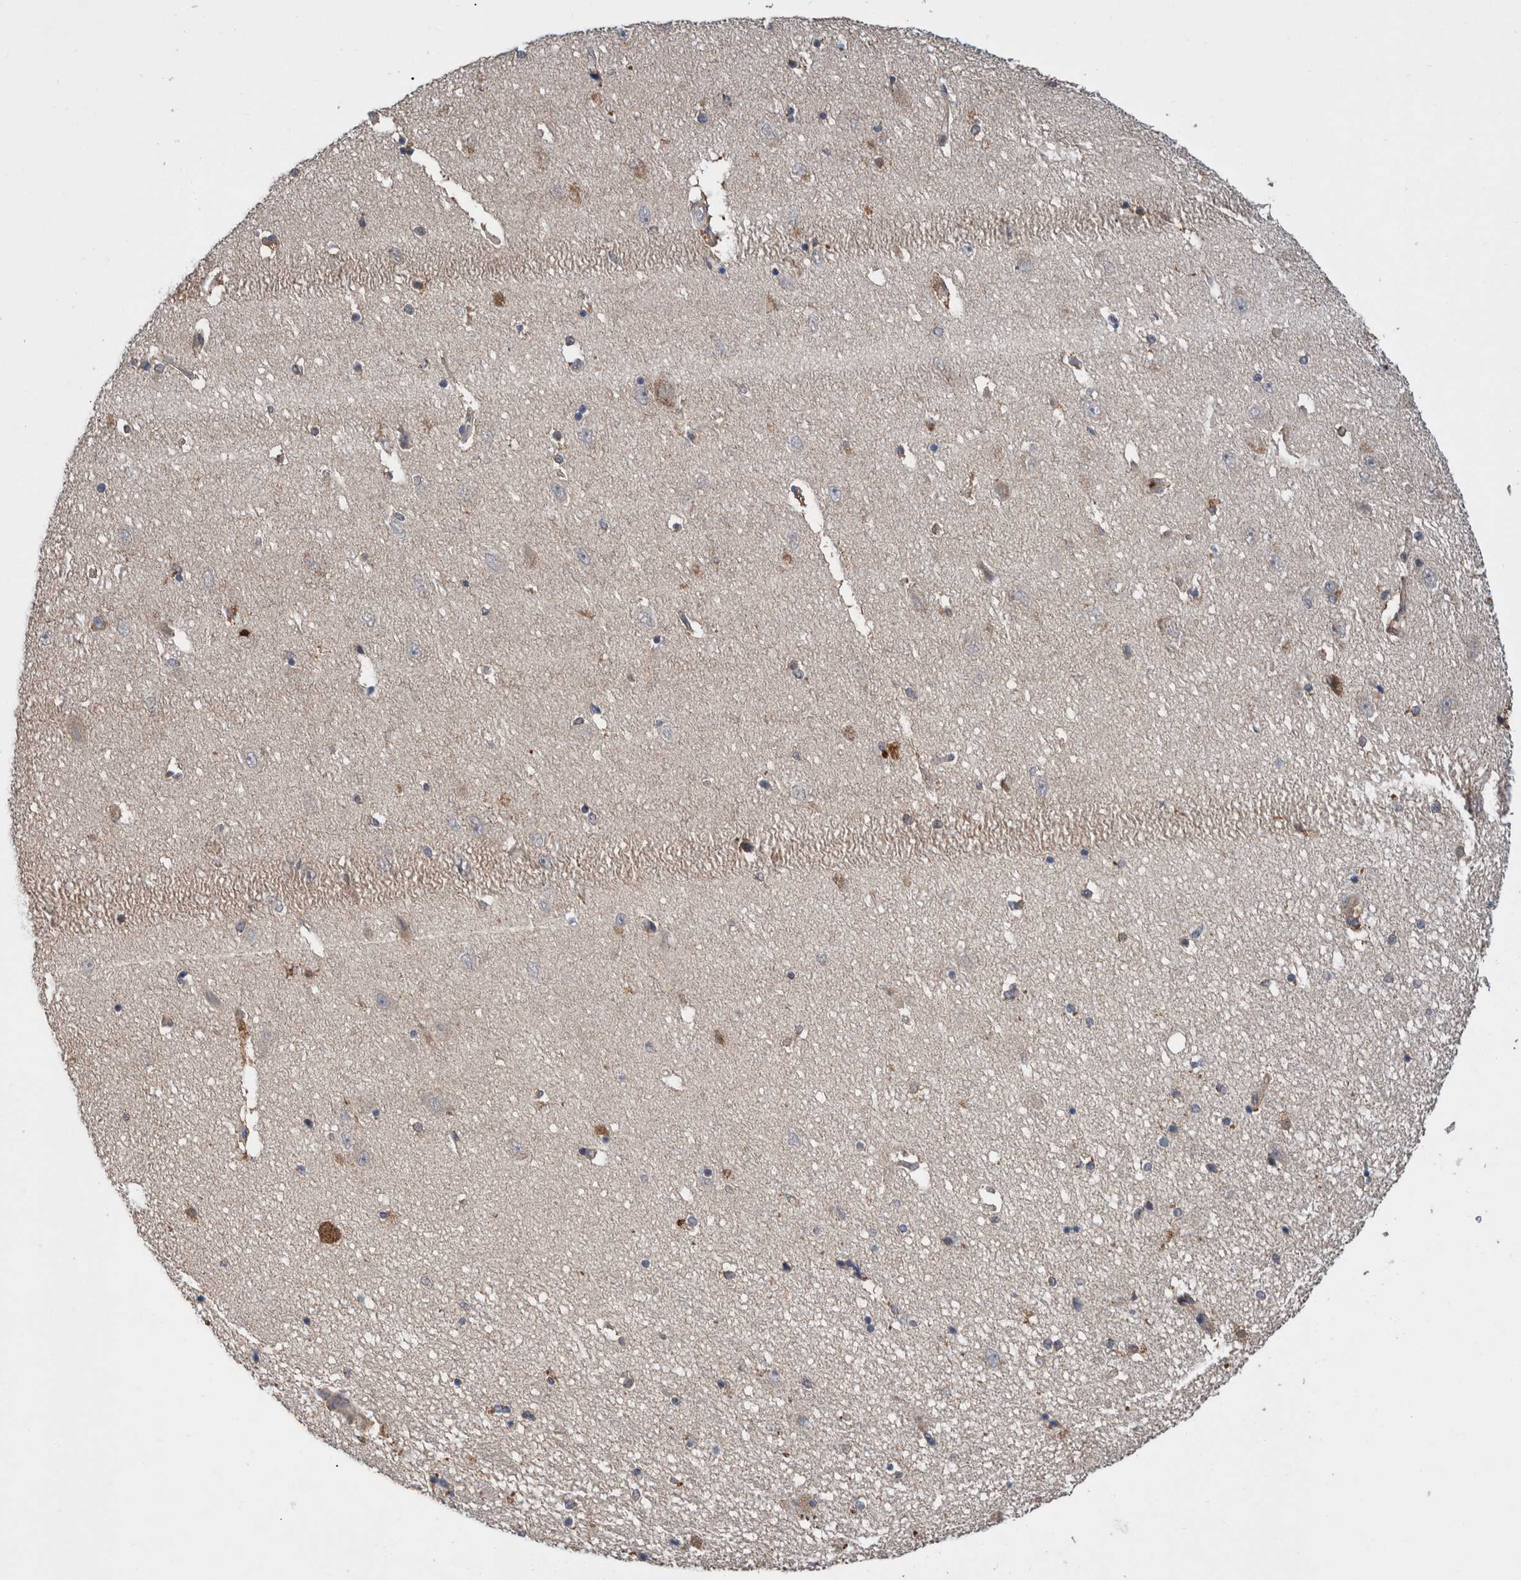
{"staining": {"intensity": "weak", "quantity": "<25%", "location": "cytoplasmic/membranous"}, "tissue": "hippocampus", "cell_type": "Glial cells", "image_type": "normal", "snomed": [{"axis": "morphology", "description": "Normal tissue, NOS"}, {"axis": "topography", "description": "Hippocampus"}], "caption": "Immunohistochemical staining of benign human hippocampus reveals no significant staining in glial cells.", "gene": "PLPBP", "patient": {"sex": "female", "age": 54}}